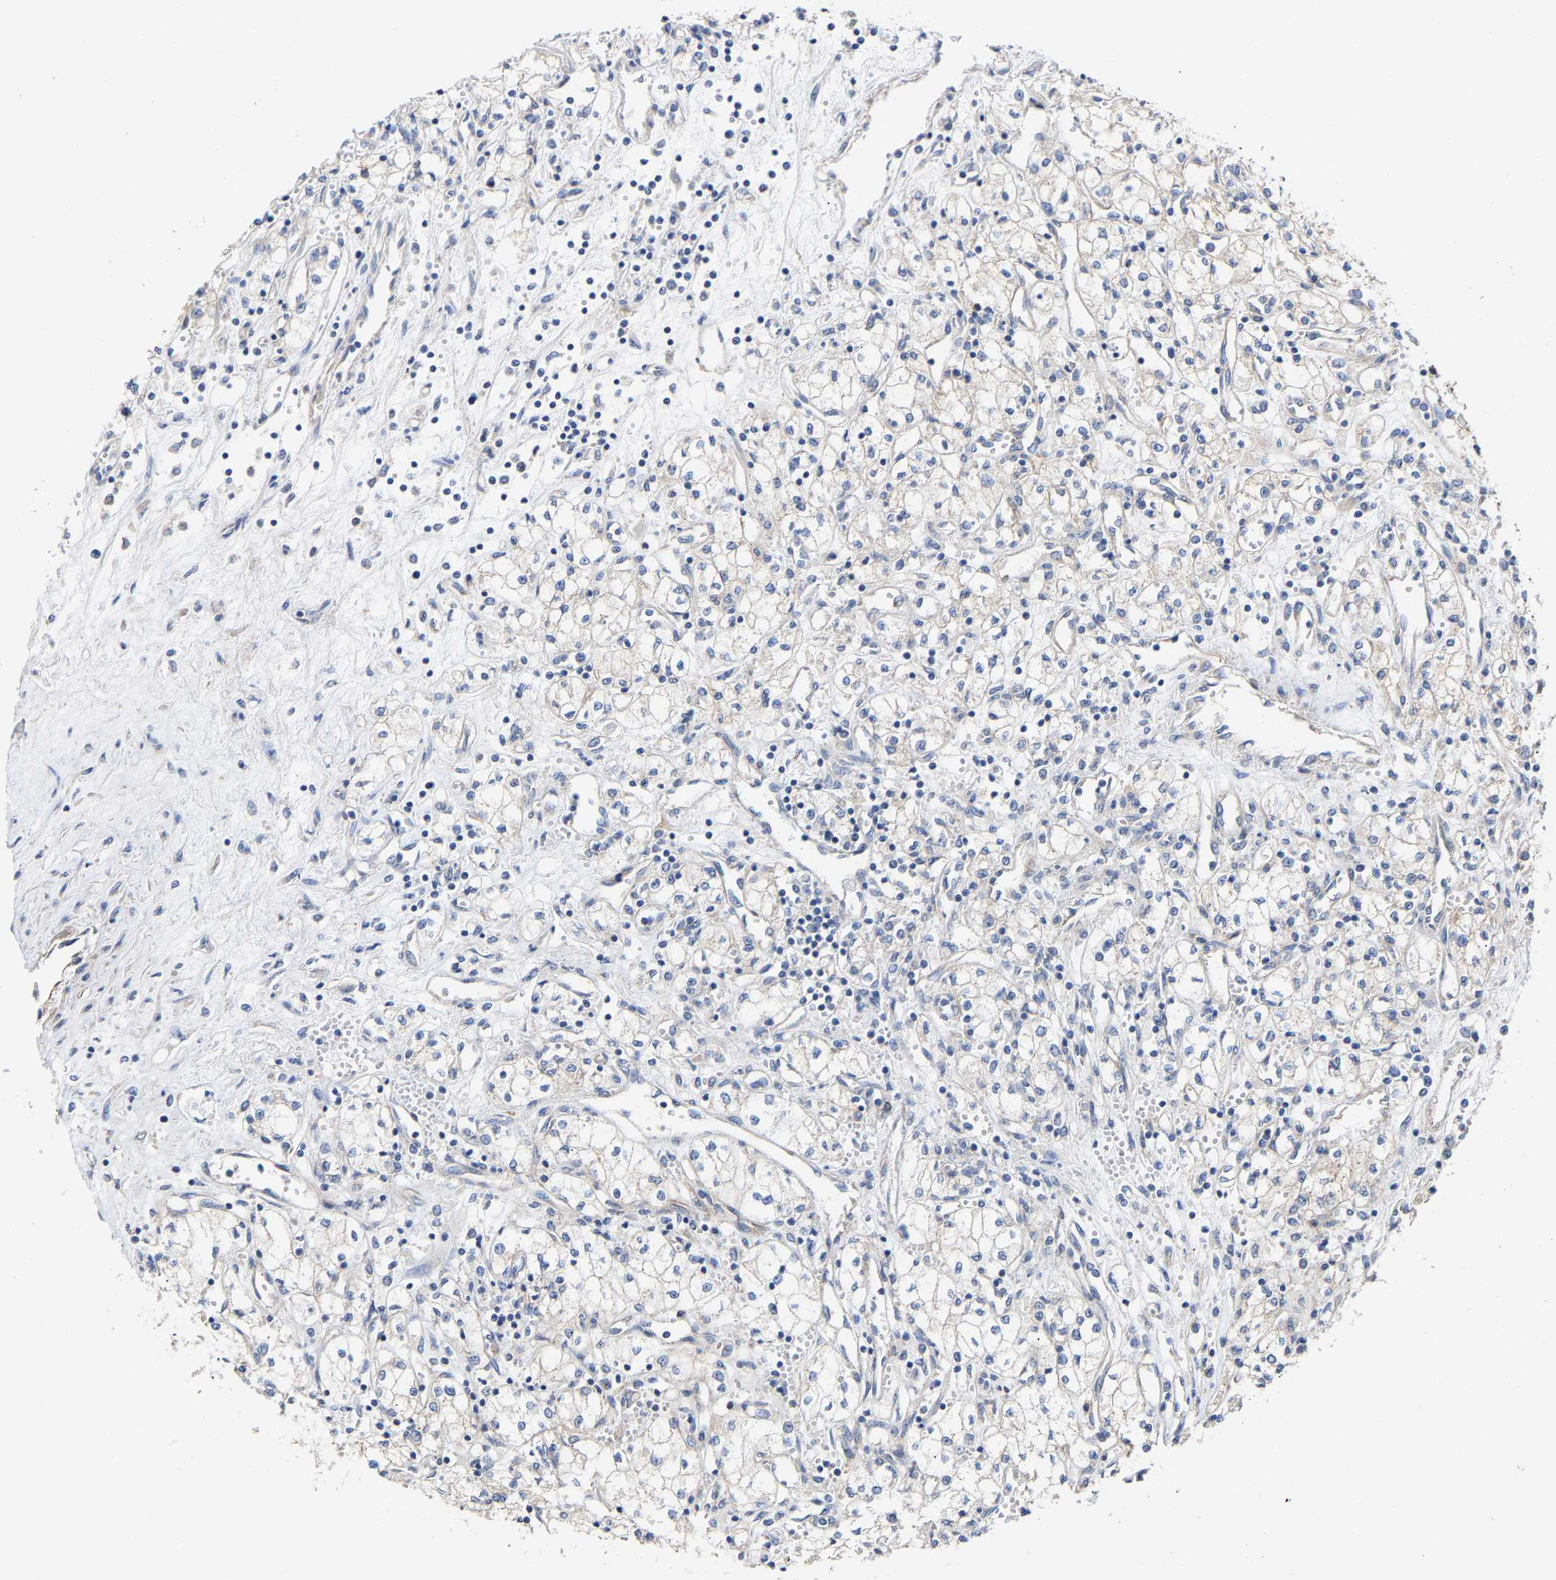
{"staining": {"intensity": "negative", "quantity": "none", "location": "none"}, "tissue": "renal cancer", "cell_type": "Tumor cells", "image_type": "cancer", "snomed": [{"axis": "morphology", "description": "Adenocarcinoma, NOS"}, {"axis": "topography", "description": "Kidney"}], "caption": "Tumor cells are negative for protein expression in human adenocarcinoma (renal).", "gene": "PPP1R15A", "patient": {"sex": "male", "age": 59}}